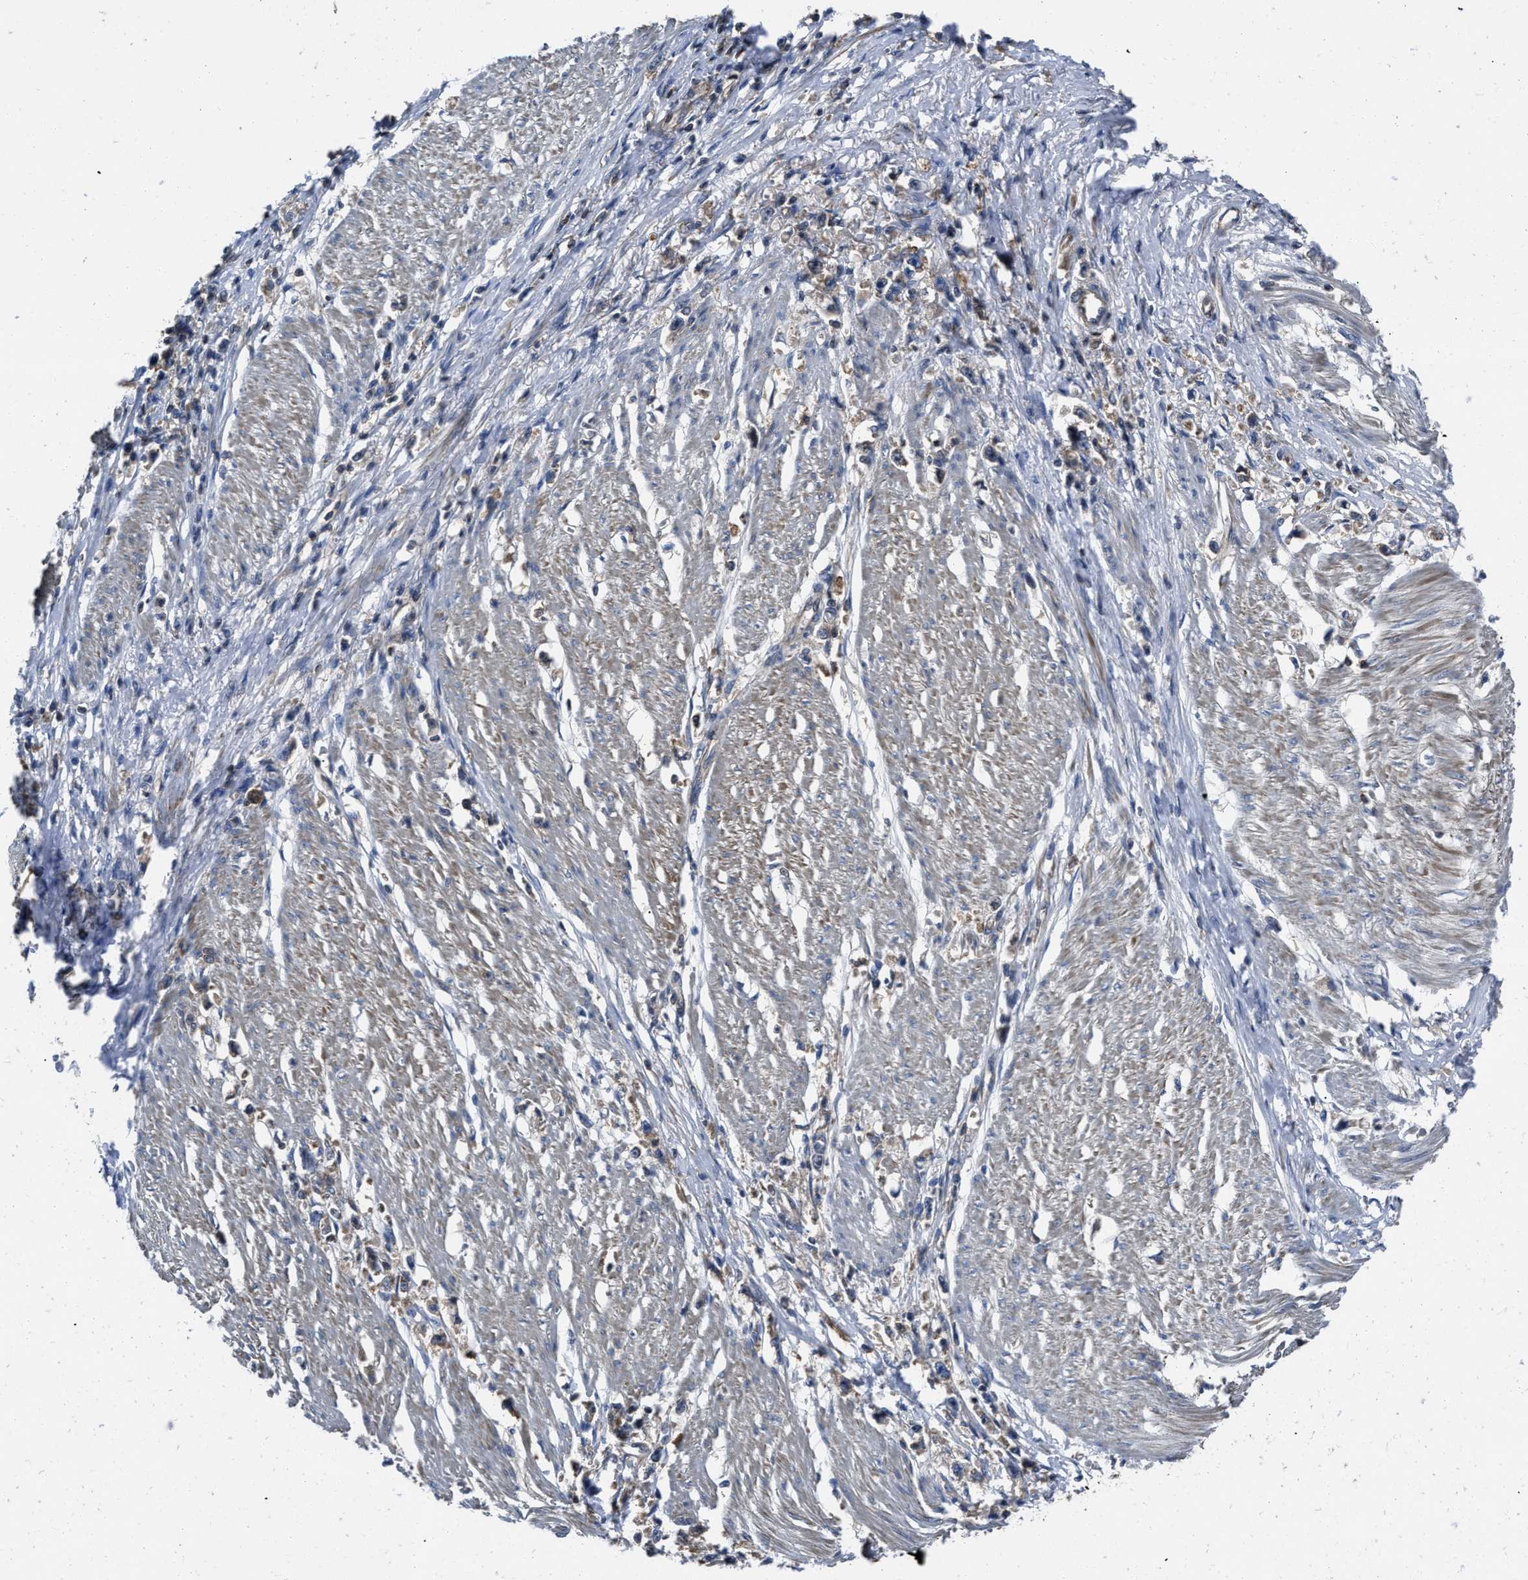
{"staining": {"intensity": "weak", "quantity": "25%-75%", "location": "cytoplasmic/membranous"}, "tissue": "stomach cancer", "cell_type": "Tumor cells", "image_type": "cancer", "snomed": [{"axis": "morphology", "description": "Adenocarcinoma, NOS"}, {"axis": "topography", "description": "Stomach"}], "caption": "Protein expression analysis of stomach cancer (adenocarcinoma) displays weak cytoplasmic/membranous staining in about 25%-75% of tumor cells.", "gene": "YARS1", "patient": {"sex": "female", "age": 59}}